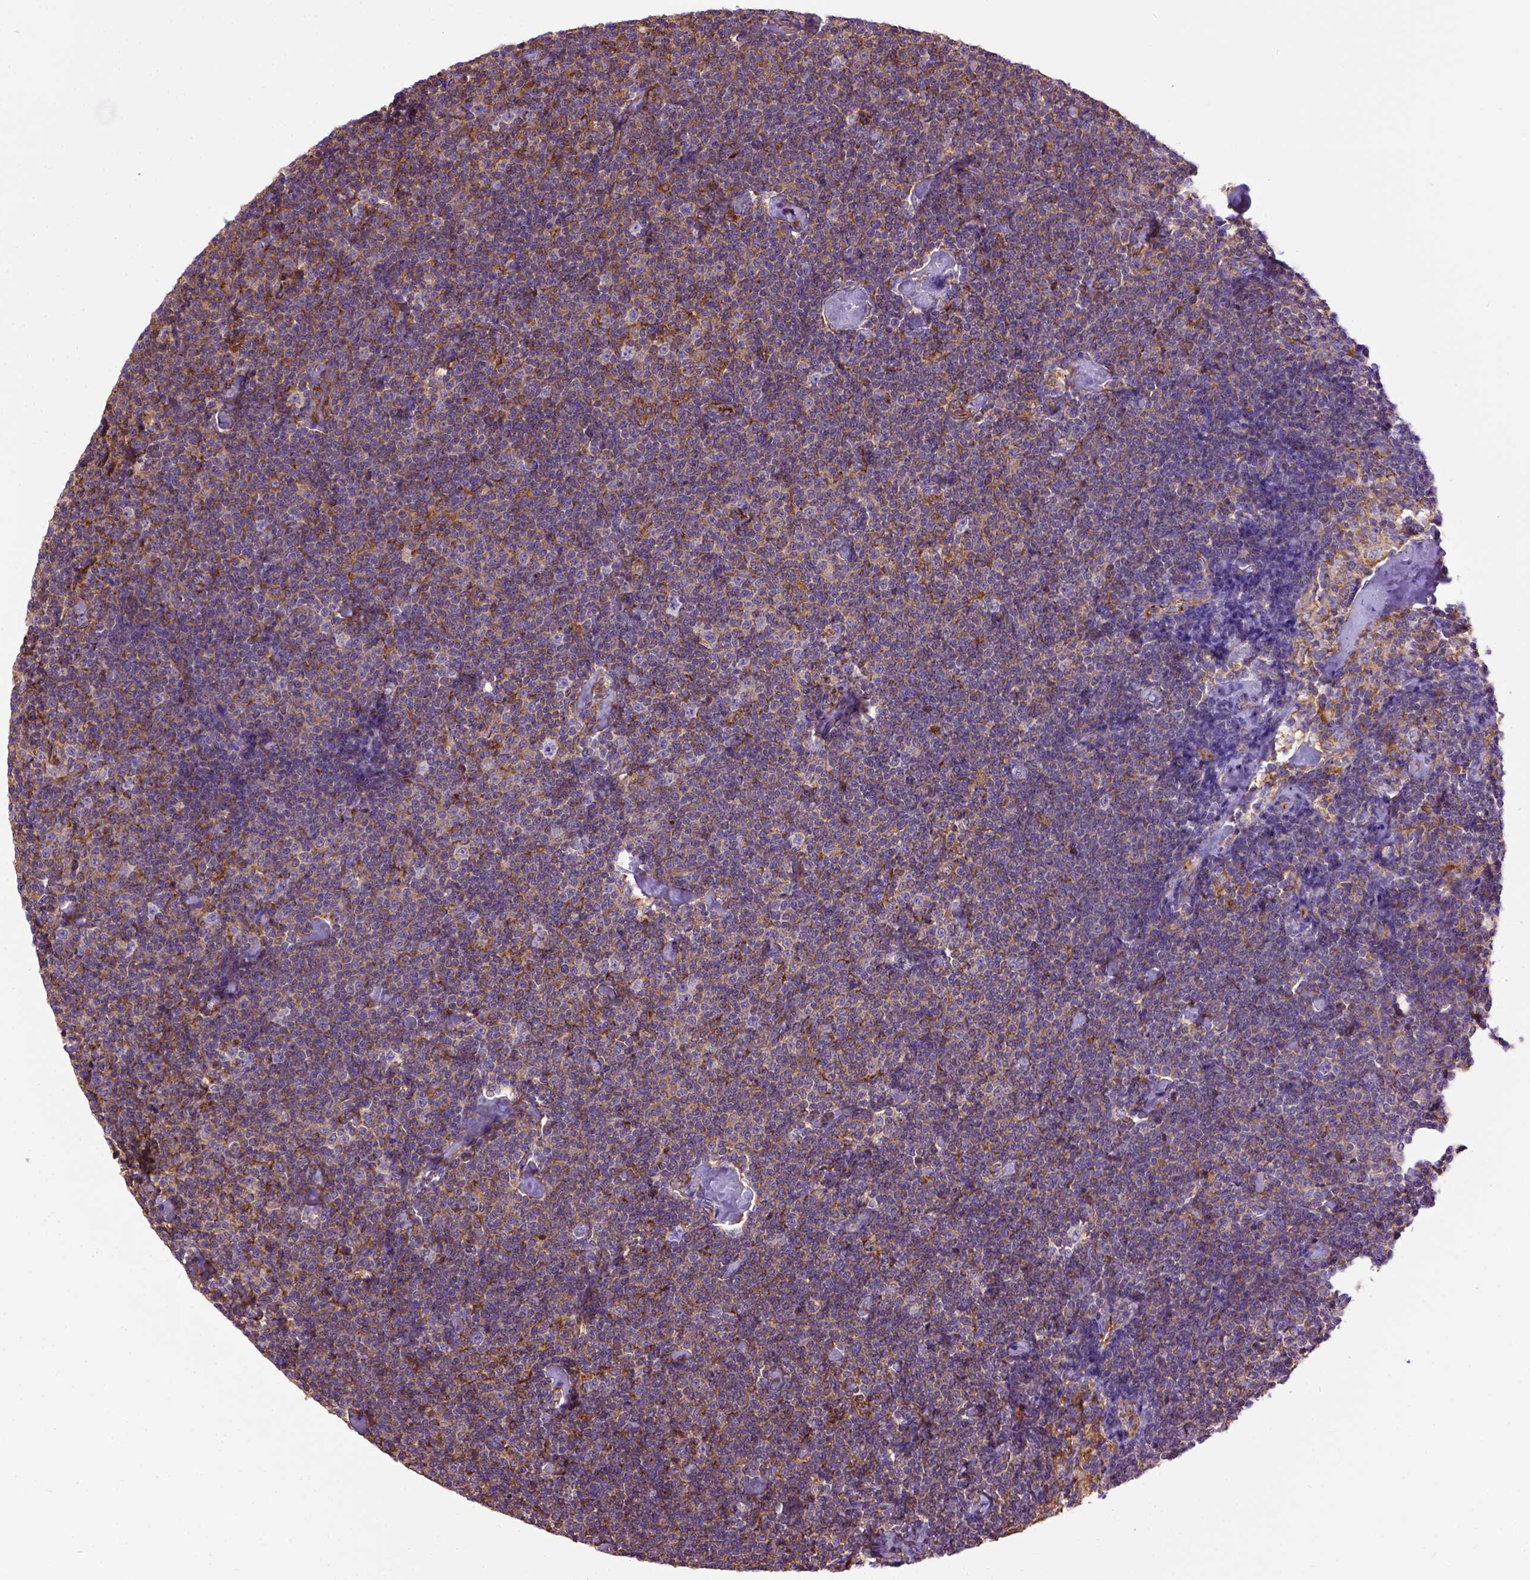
{"staining": {"intensity": "weak", "quantity": "25%-75%", "location": "cytoplasmic/membranous"}, "tissue": "lymphoma", "cell_type": "Tumor cells", "image_type": "cancer", "snomed": [{"axis": "morphology", "description": "Malignant lymphoma, non-Hodgkin's type, Low grade"}, {"axis": "topography", "description": "Lymph node"}], "caption": "Malignant lymphoma, non-Hodgkin's type (low-grade) stained with a protein marker shows weak staining in tumor cells.", "gene": "MVP", "patient": {"sex": "male", "age": 81}}